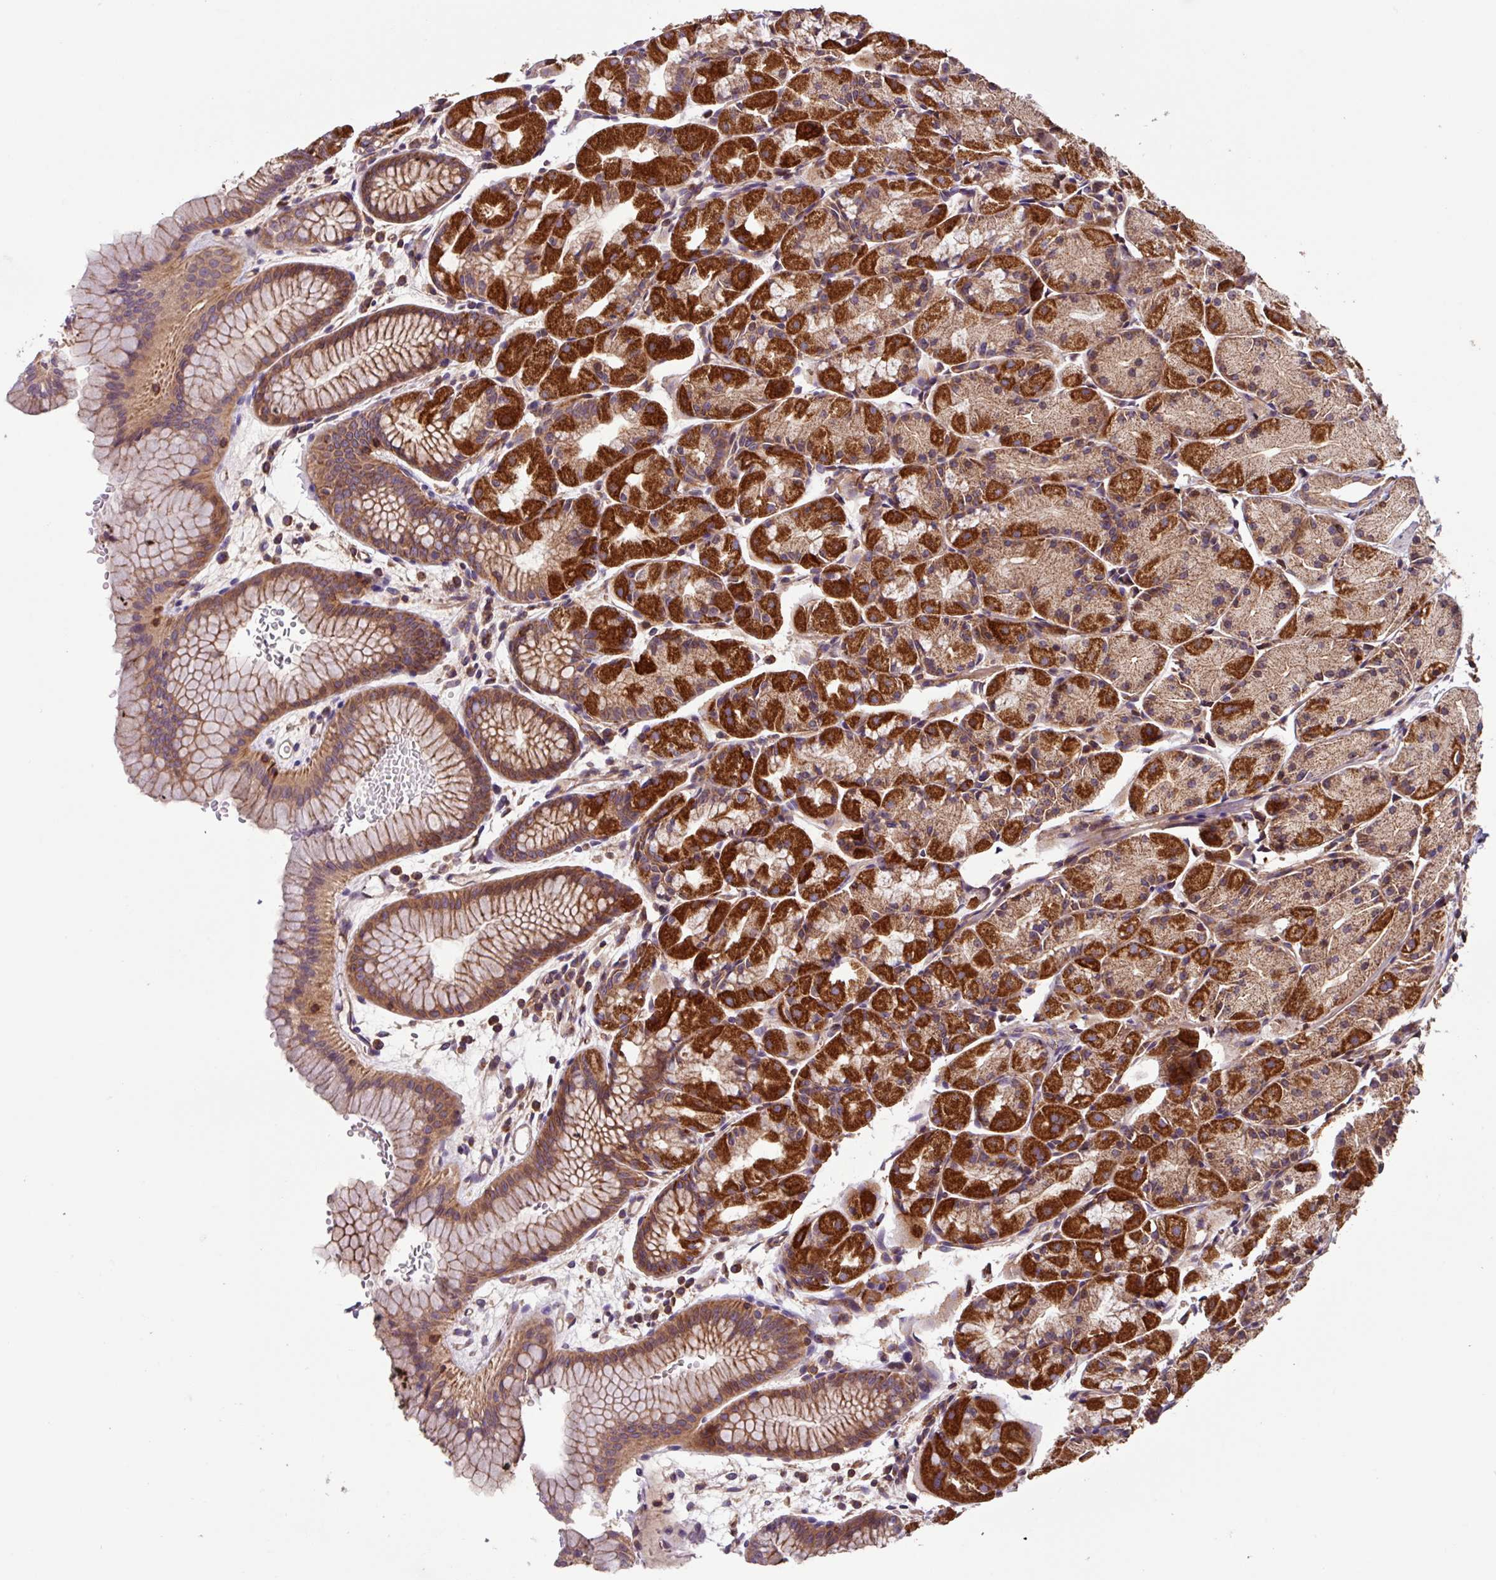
{"staining": {"intensity": "strong", "quantity": ">75%", "location": "cytoplasmic/membranous"}, "tissue": "stomach", "cell_type": "Glandular cells", "image_type": "normal", "snomed": [{"axis": "morphology", "description": "Normal tissue, NOS"}, {"axis": "topography", "description": "Stomach, upper"}], "caption": "This image shows unremarkable stomach stained with immunohistochemistry to label a protein in brown. The cytoplasmic/membranous of glandular cells show strong positivity for the protein. Nuclei are counter-stained blue.", "gene": "PLEKHD1", "patient": {"sex": "male", "age": 47}}